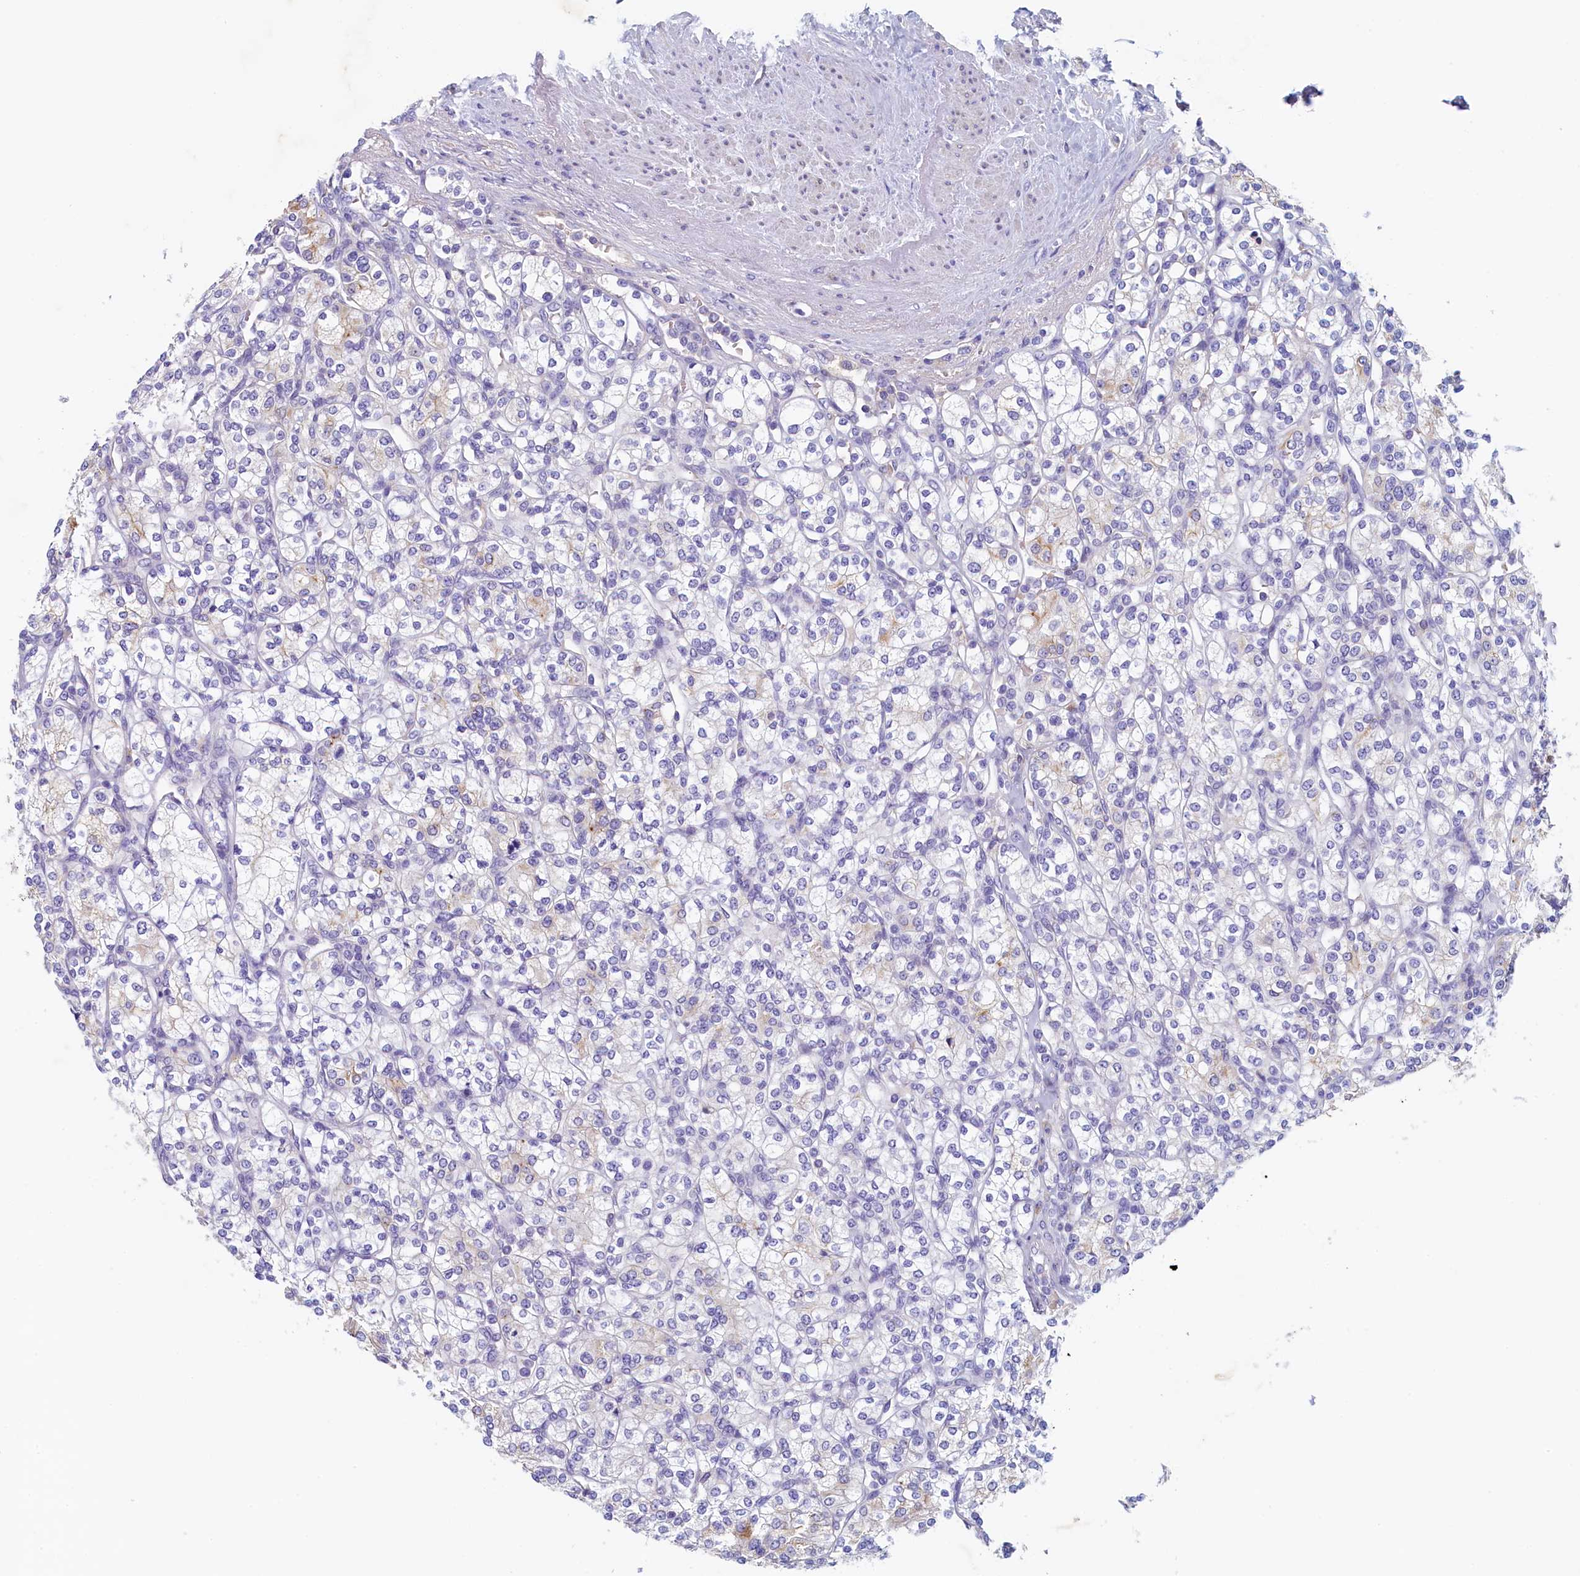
{"staining": {"intensity": "negative", "quantity": "none", "location": "none"}, "tissue": "renal cancer", "cell_type": "Tumor cells", "image_type": "cancer", "snomed": [{"axis": "morphology", "description": "Adenocarcinoma, NOS"}, {"axis": "topography", "description": "Kidney"}], "caption": "Immunohistochemistry micrograph of renal cancer stained for a protein (brown), which demonstrates no positivity in tumor cells.", "gene": "GUCA1C", "patient": {"sex": "male", "age": 77}}